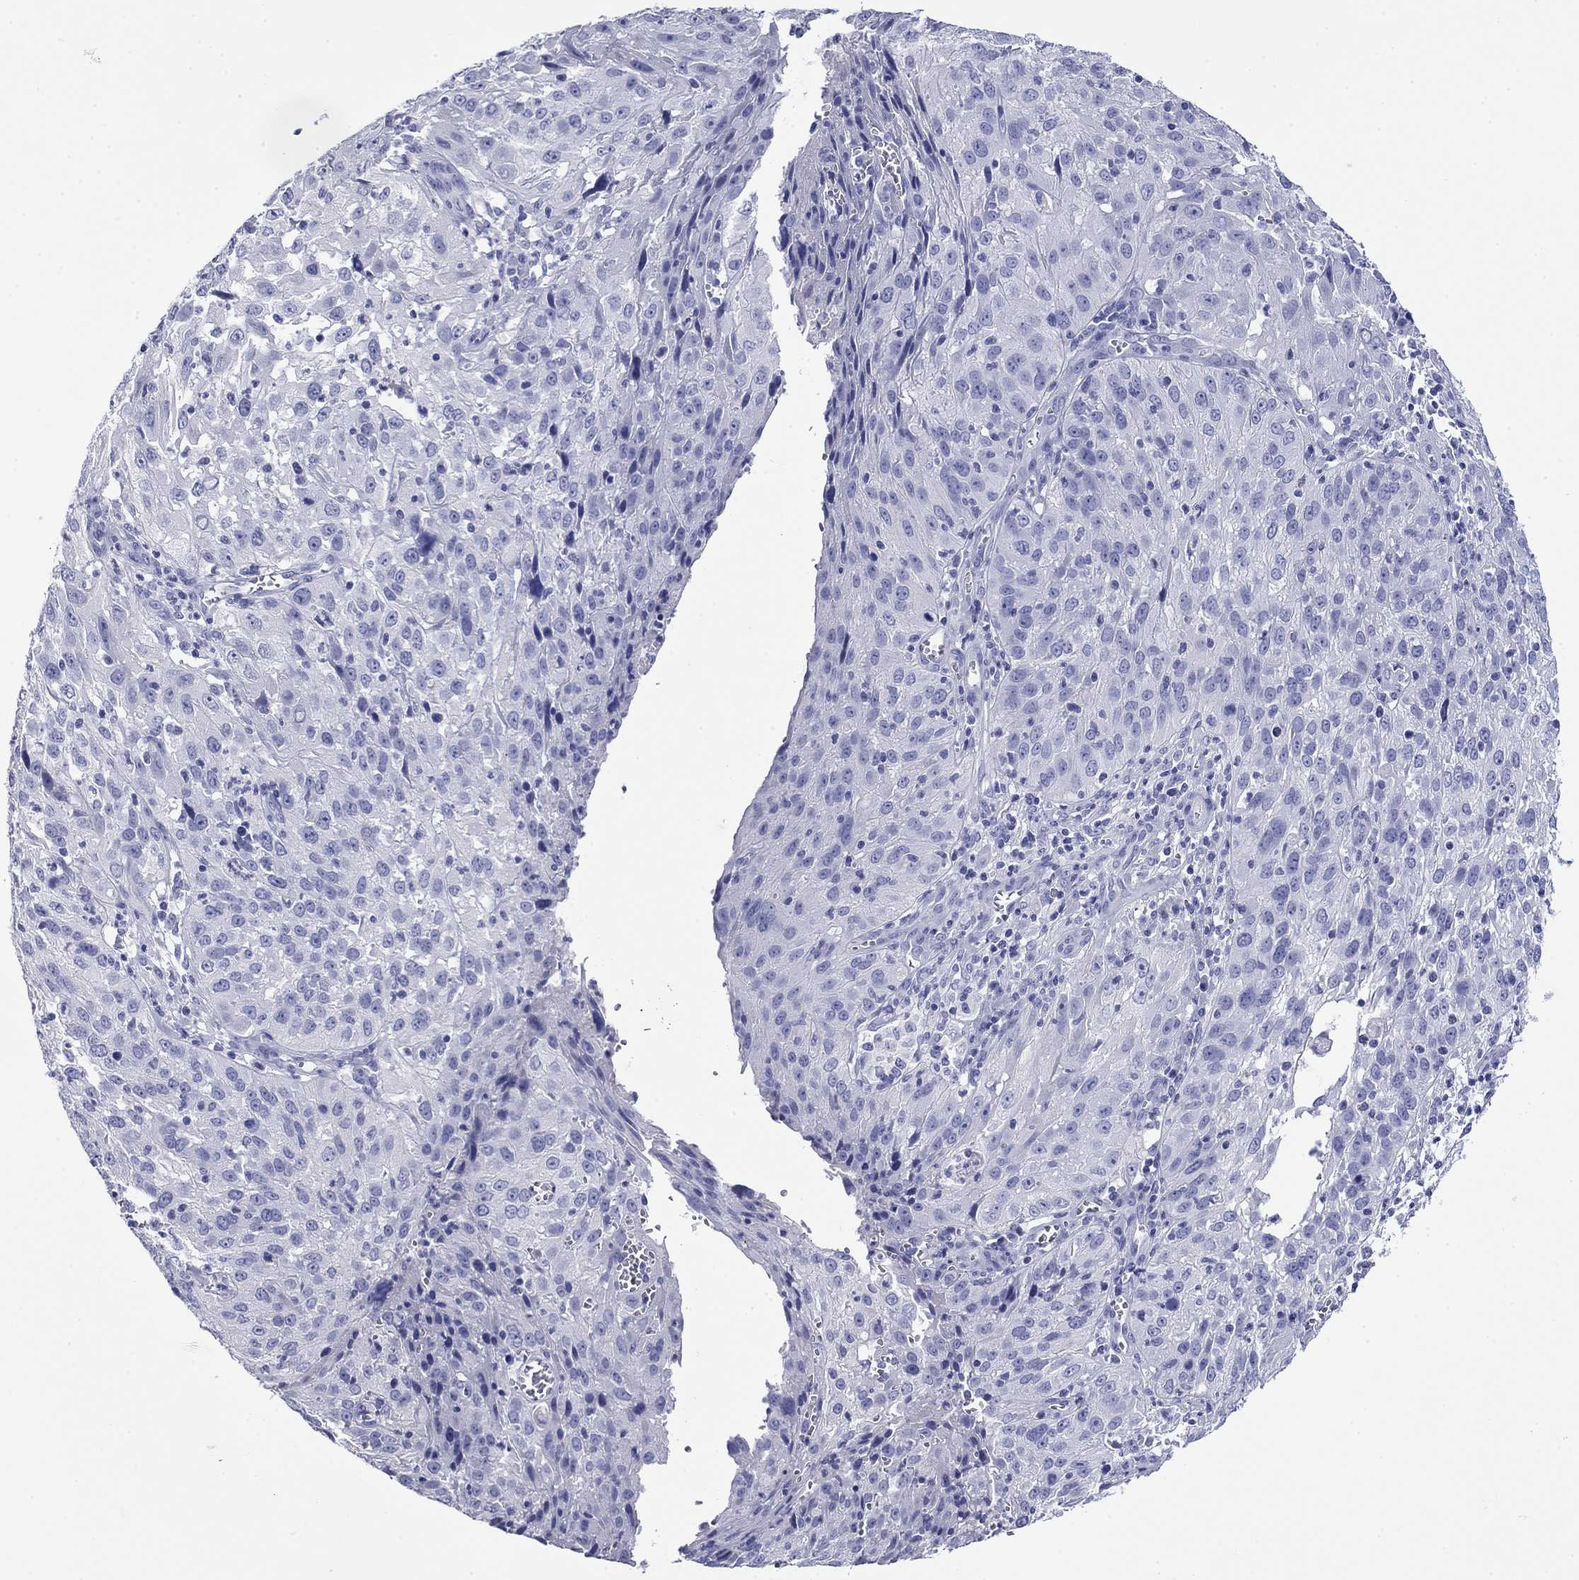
{"staining": {"intensity": "negative", "quantity": "none", "location": "none"}, "tissue": "cervical cancer", "cell_type": "Tumor cells", "image_type": "cancer", "snomed": [{"axis": "morphology", "description": "Squamous cell carcinoma, NOS"}, {"axis": "topography", "description": "Cervix"}], "caption": "Cervical cancer (squamous cell carcinoma) stained for a protein using immunohistochemistry (IHC) displays no staining tumor cells.", "gene": "GIP", "patient": {"sex": "female", "age": 32}}